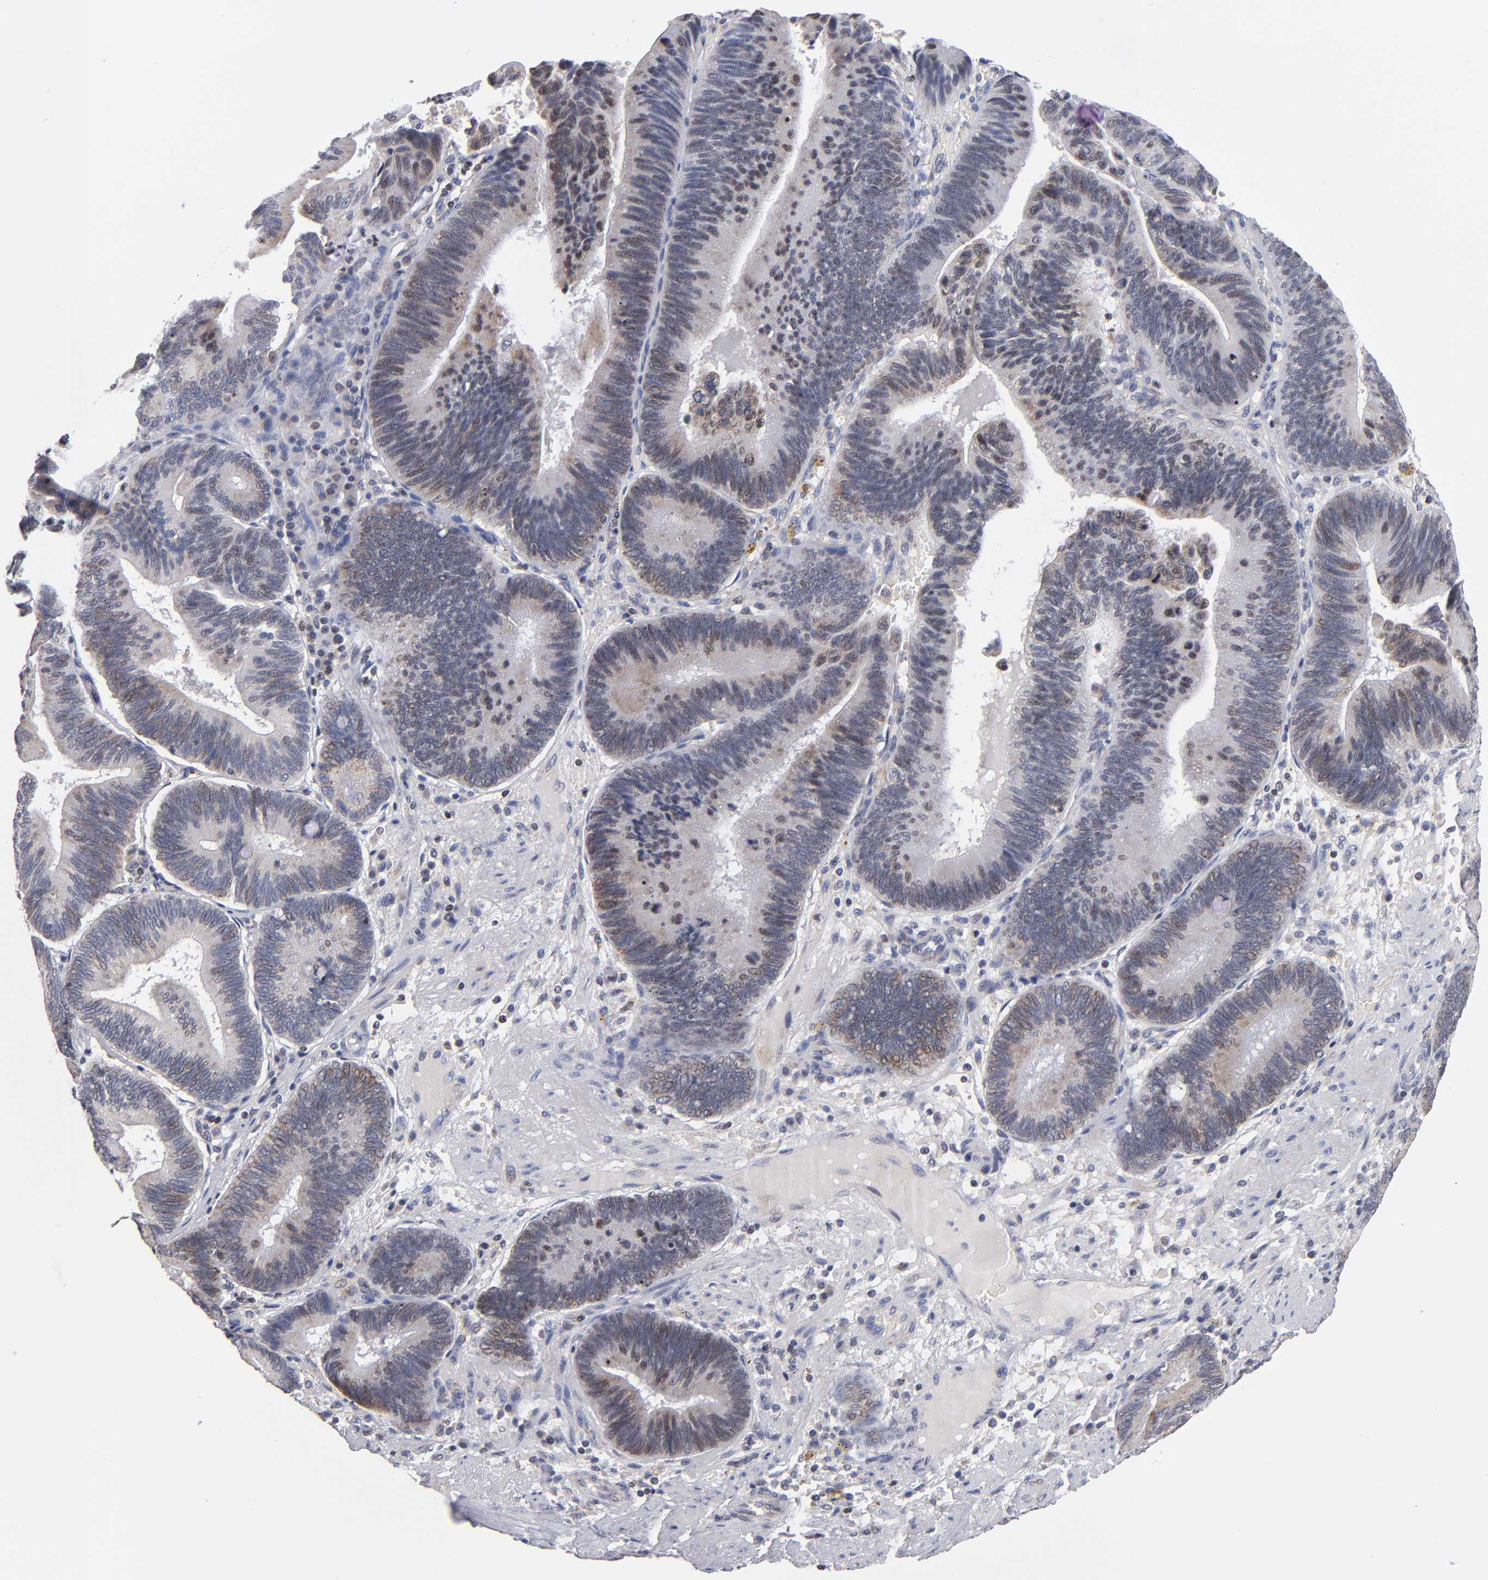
{"staining": {"intensity": "weak", "quantity": "25%-75%", "location": "cytoplasmic/membranous,nuclear"}, "tissue": "pancreatic cancer", "cell_type": "Tumor cells", "image_type": "cancer", "snomed": [{"axis": "morphology", "description": "Adenocarcinoma, NOS"}, {"axis": "topography", "description": "Pancreas"}], "caption": "Protein expression analysis of pancreatic cancer exhibits weak cytoplasmic/membranous and nuclear staining in about 25%-75% of tumor cells.", "gene": "ODF2", "patient": {"sex": "male", "age": 82}}